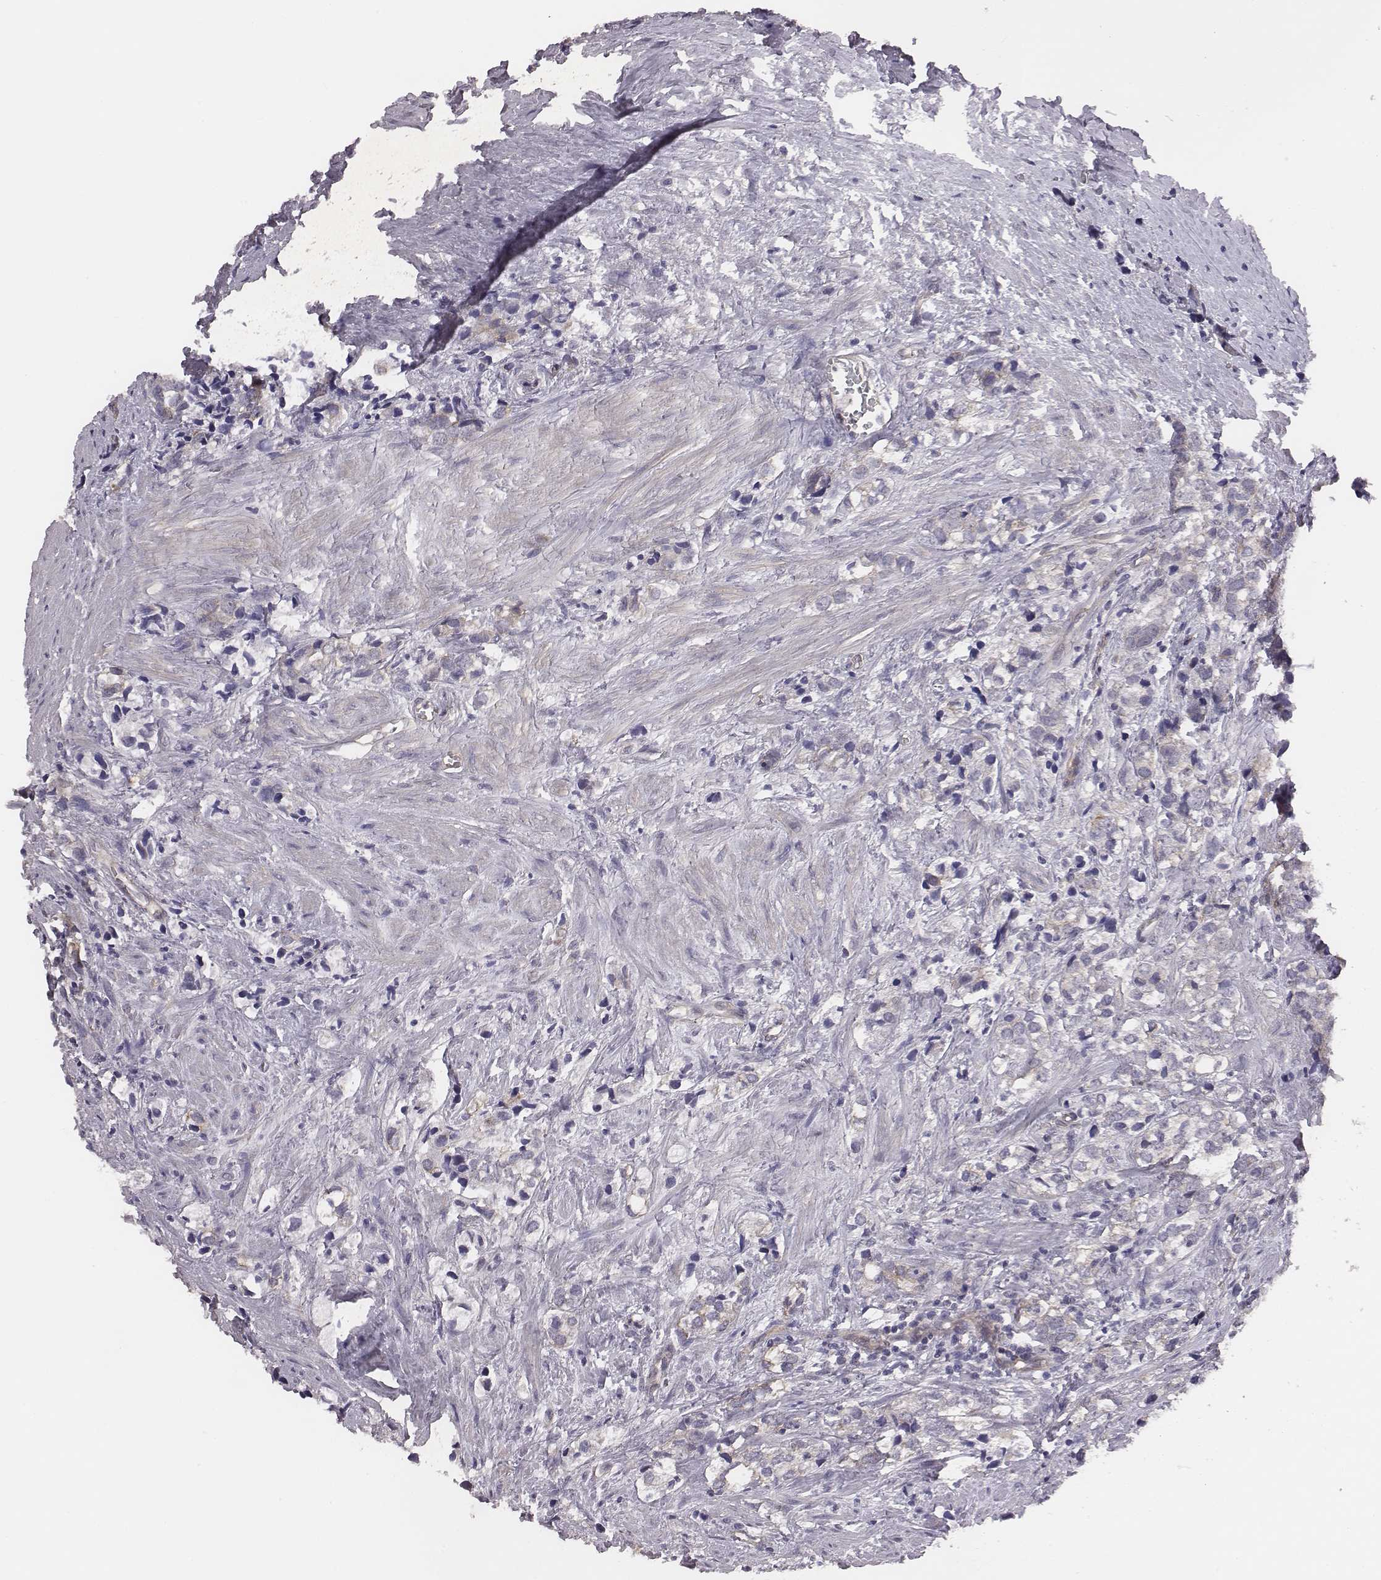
{"staining": {"intensity": "negative", "quantity": "none", "location": "none"}, "tissue": "prostate cancer", "cell_type": "Tumor cells", "image_type": "cancer", "snomed": [{"axis": "morphology", "description": "Adenocarcinoma, NOS"}, {"axis": "topography", "description": "Prostate and seminal vesicle, NOS"}], "caption": "Tumor cells are negative for brown protein staining in prostate adenocarcinoma. The staining is performed using DAB (3,3'-diaminobenzidine) brown chromogen with nuclei counter-stained in using hematoxylin.", "gene": "SCARF1", "patient": {"sex": "male", "age": 63}}